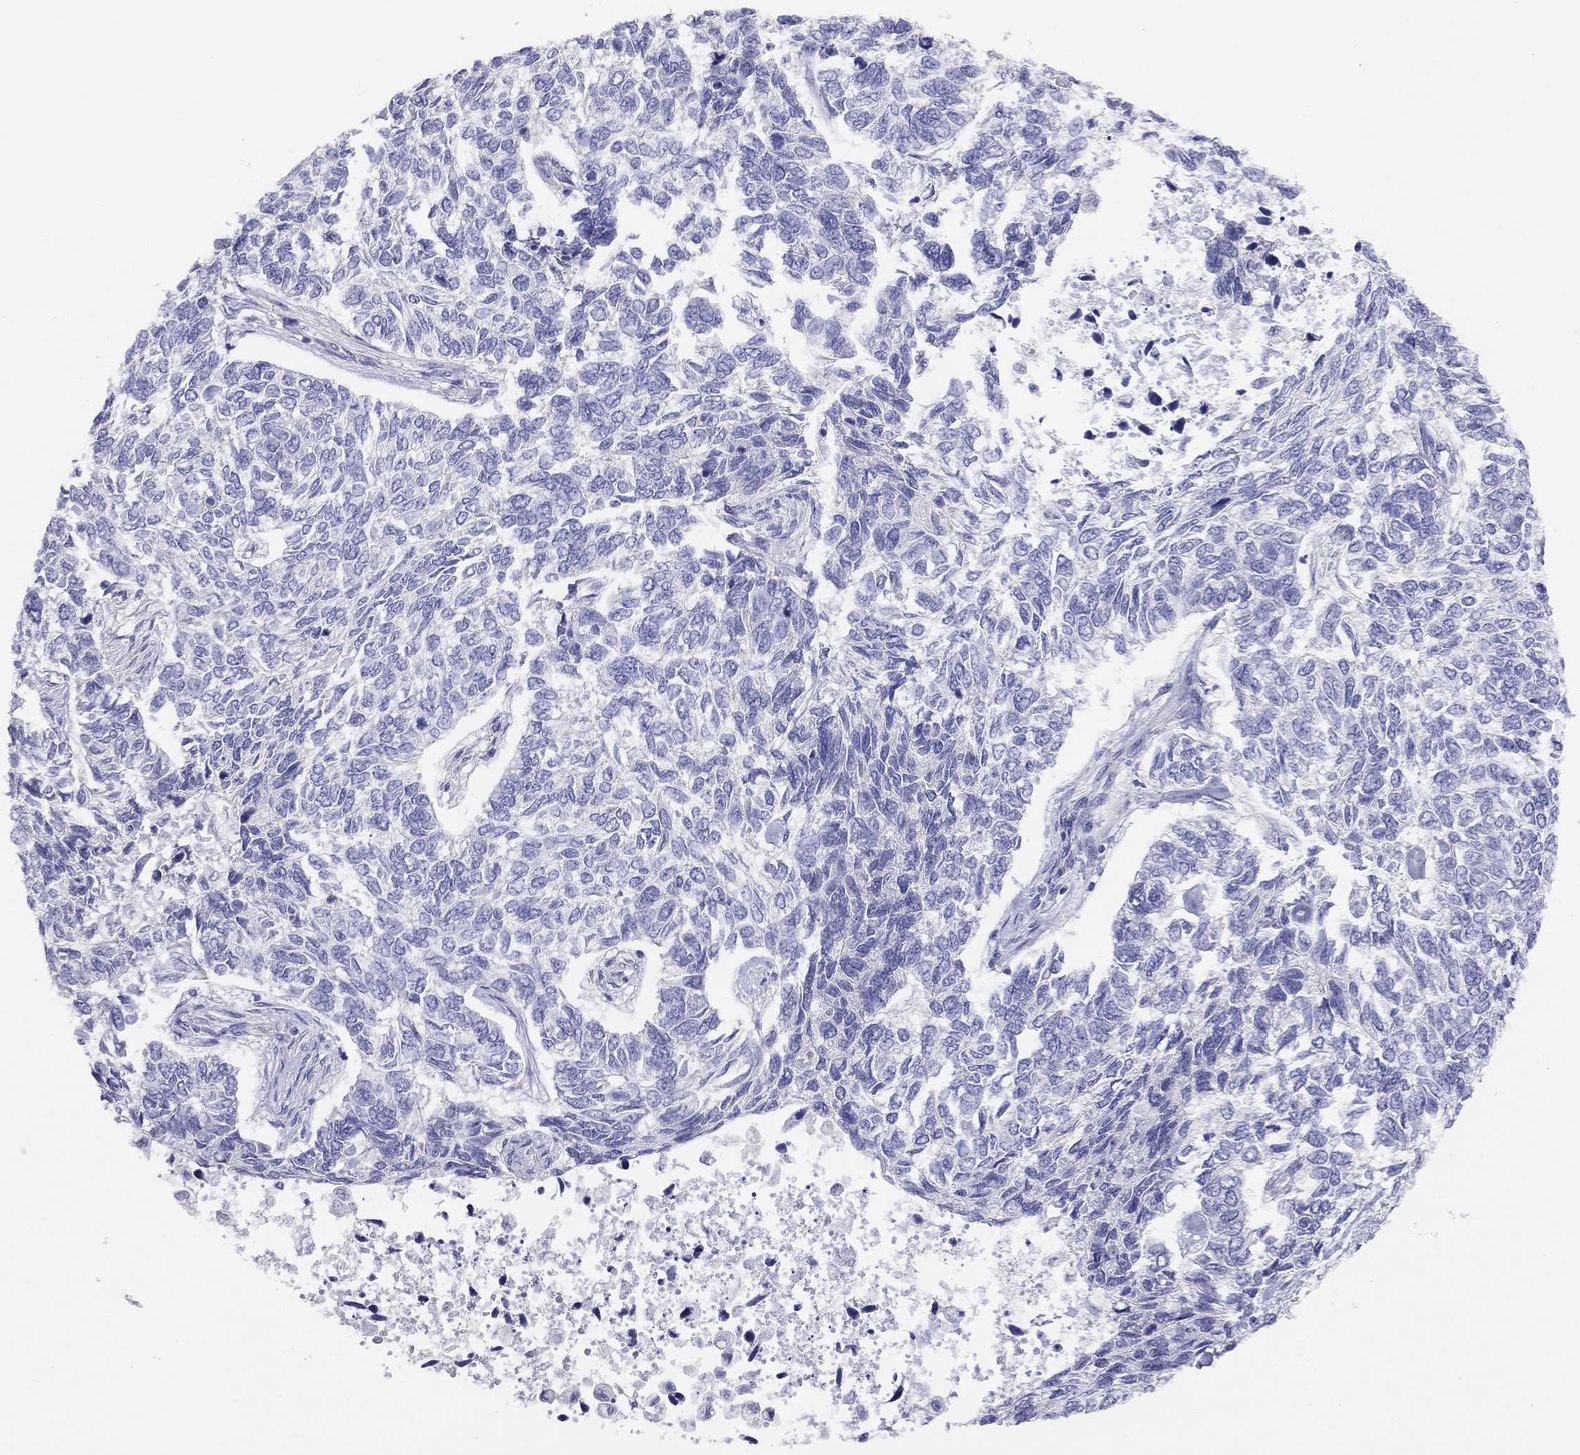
{"staining": {"intensity": "negative", "quantity": "none", "location": "none"}, "tissue": "skin cancer", "cell_type": "Tumor cells", "image_type": "cancer", "snomed": [{"axis": "morphology", "description": "Basal cell carcinoma"}, {"axis": "topography", "description": "Skin"}], "caption": "Immunohistochemistry (IHC) of human skin basal cell carcinoma reveals no staining in tumor cells.", "gene": "MGAT4C", "patient": {"sex": "female", "age": 65}}